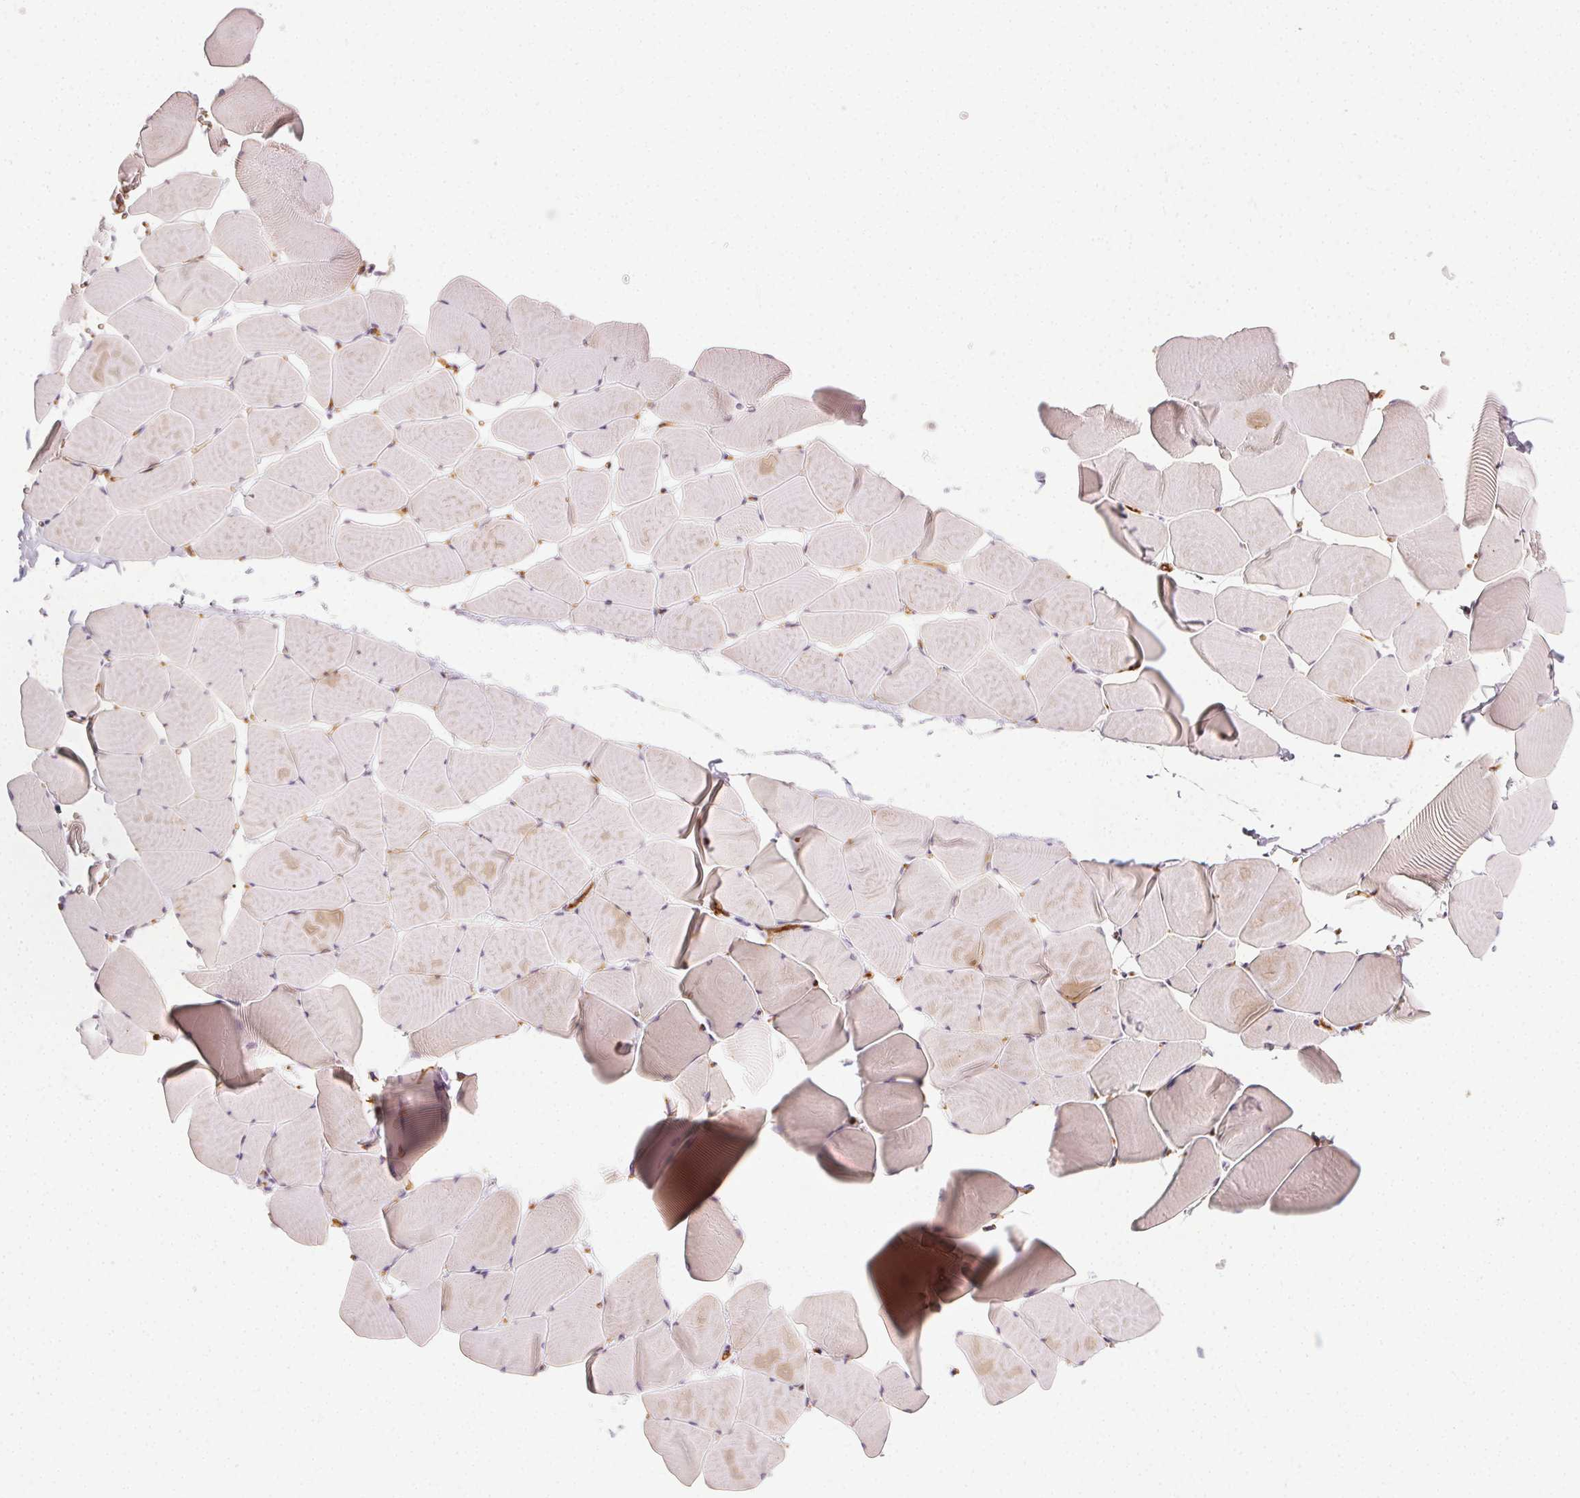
{"staining": {"intensity": "negative", "quantity": "none", "location": "none"}, "tissue": "skeletal muscle", "cell_type": "Myocytes", "image_type": "normal", "snomed": [{"axis": "morphology", "description": "Normal tissue, NOS"}, {"axis": "topography", "description": "Skeletal muscle"}], "caption": "DAB (3,3'-diaminobenzidine) immunohistochemical staining of benign skeletal muscle displays no significant positivity in myocytes.", "gene": "PODXL", "patient": {"sex": "male", "age": 25}}